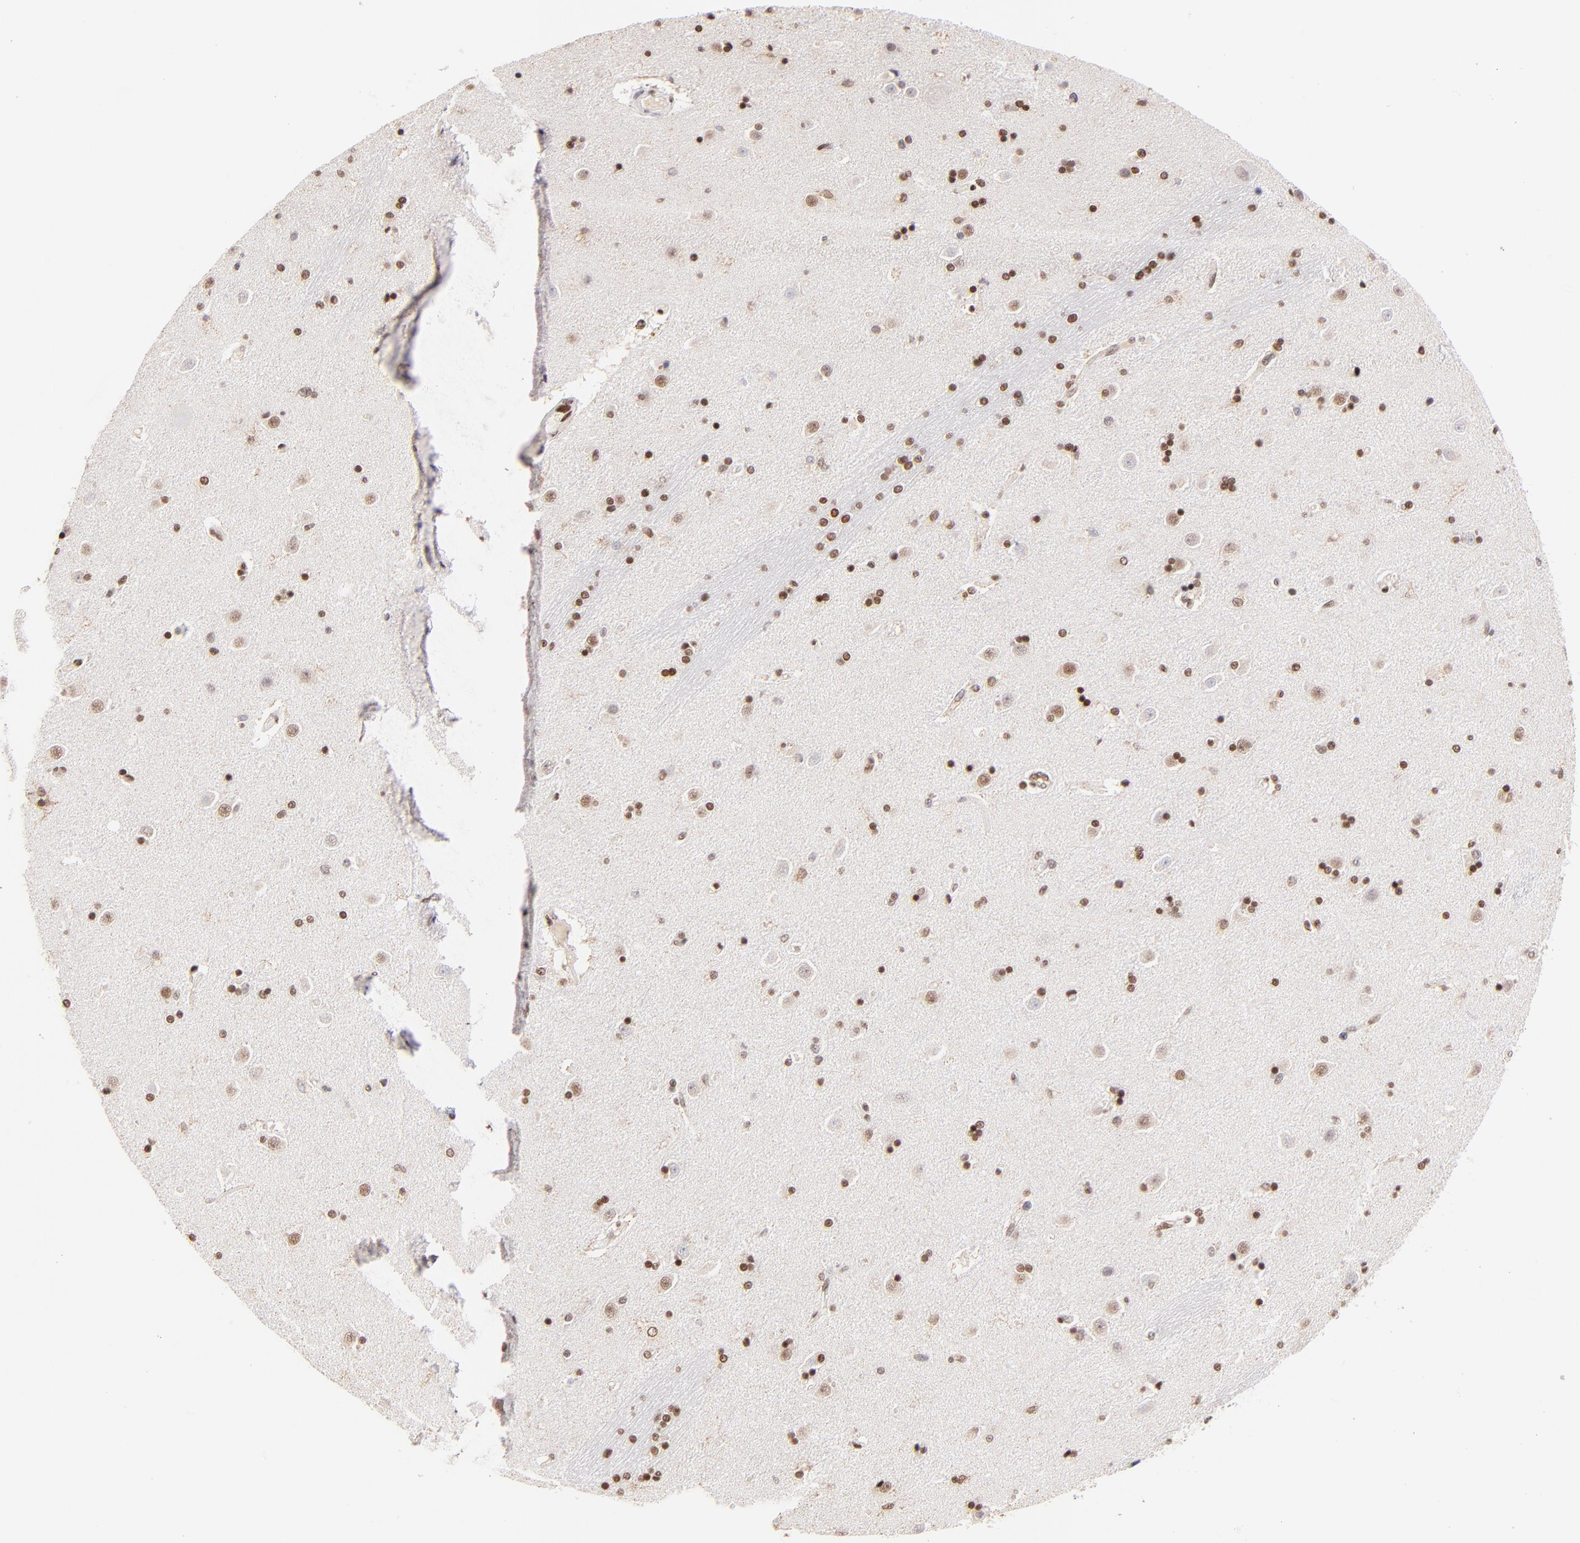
{"staining": {"intensity": "moderate", "quantity": ">75%", "location": "nuclear"}, "tissue": "caudate", "cell_type": "Glial cells", "image_type": "normal", "snomed": [{"axis": "morphology", "description": "Normal tissue, NOS"}, {"axis": "topography", "description": "Lateral ventricle wall"}], "caption": "Moderate nuclear protein positivity is identified in about >75% of glial cells in caudate.", "gene": "MIDEAS", "patient": {"sex": "female", "age": 54}}